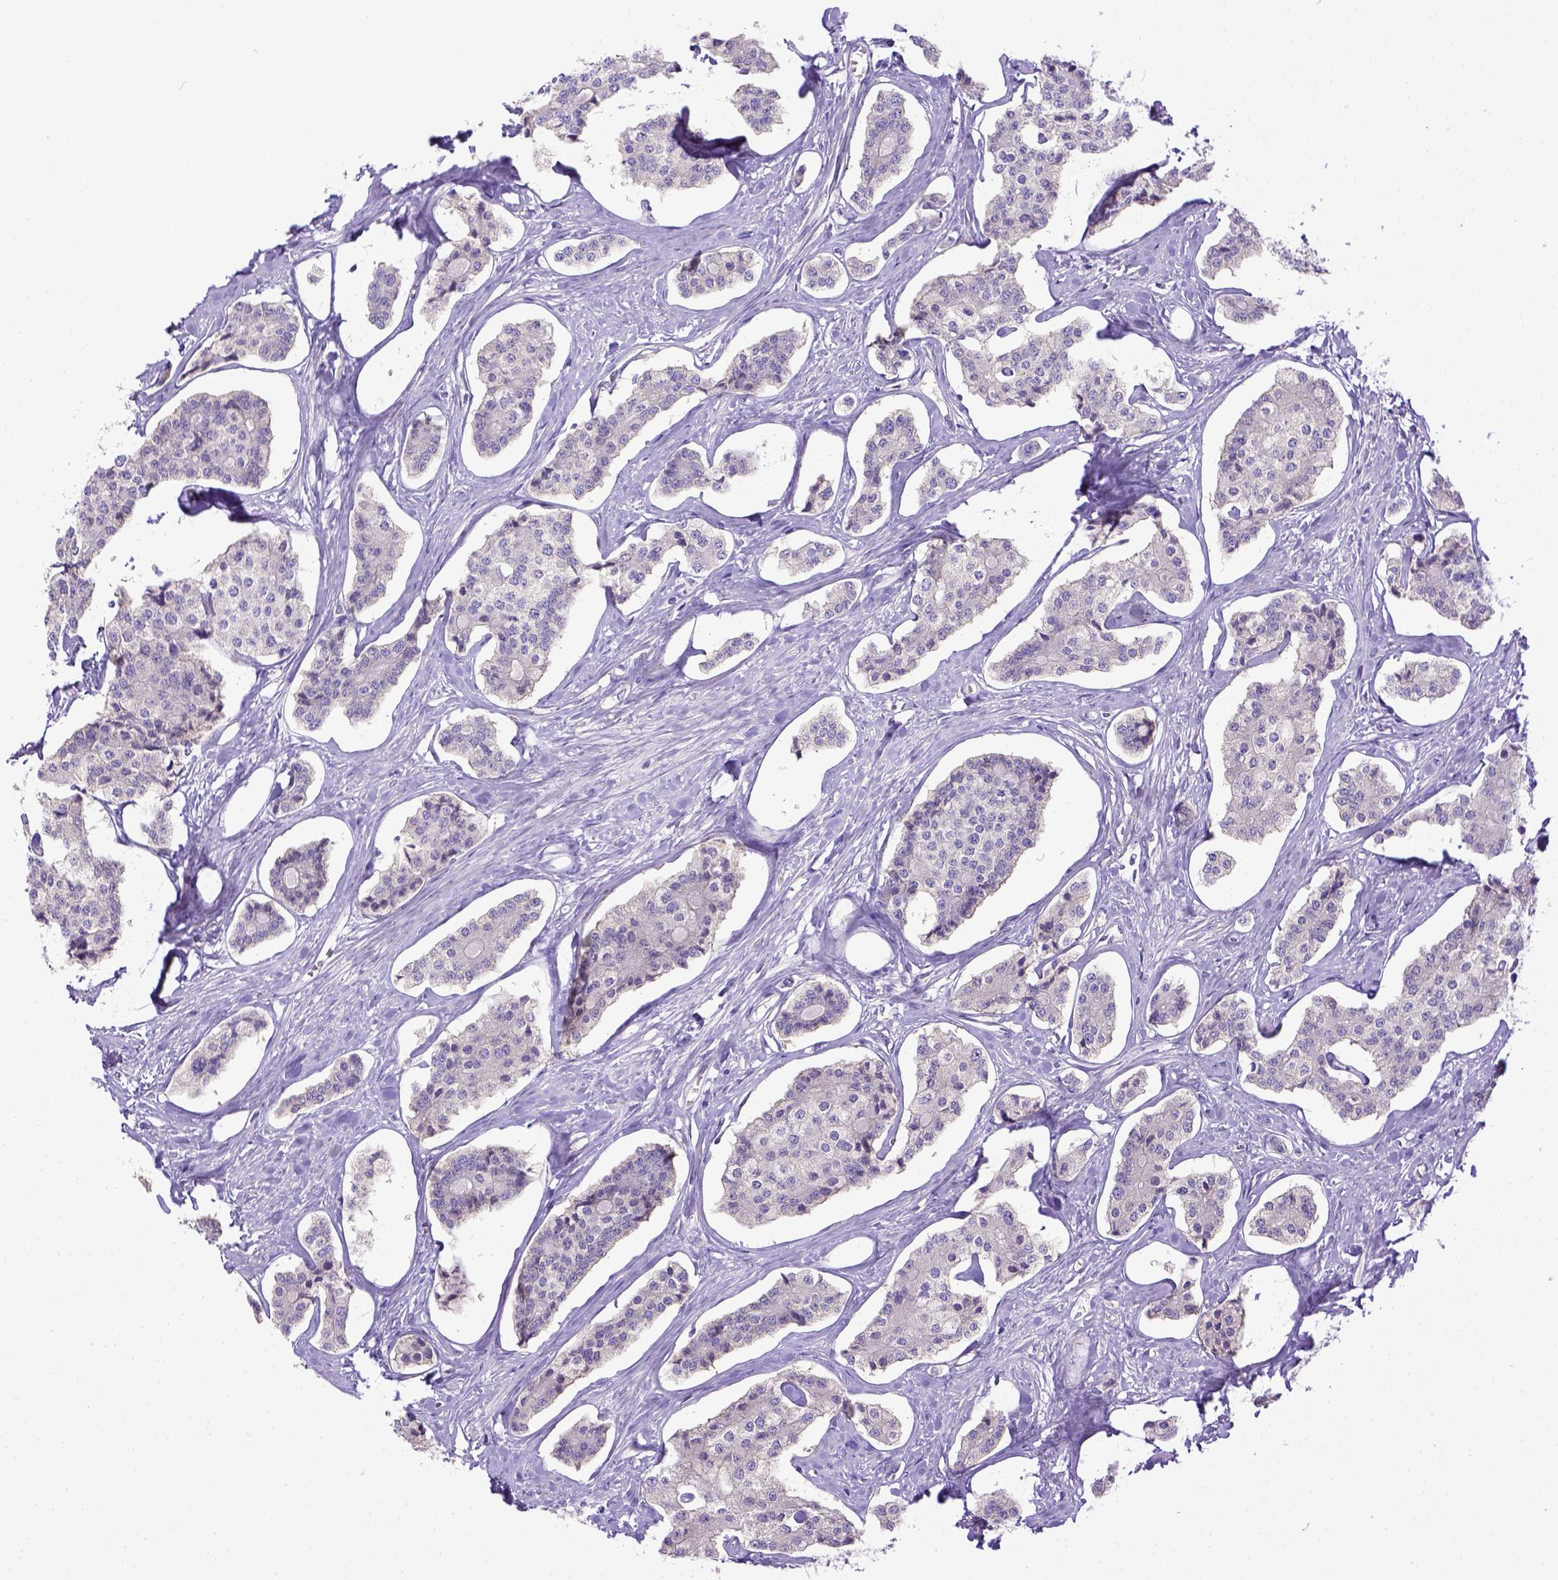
{"staining": {"intensity": "negative", "quantity": "none", "location": "none"}, "tissue": "carcinoid", "cell_type": "Tumor cells", "image_type": "cancer", "snomed": [{"axis": "morphology", "description": "Carcinoid, malignant, NOS"}, {"axis": "topography", "description": "Small intestine"}], "caption": "Tumor cells are negative for protein expression in human carcinoid.", "gene": "CD40", "patient": {"sex": "female", "age": 65}}